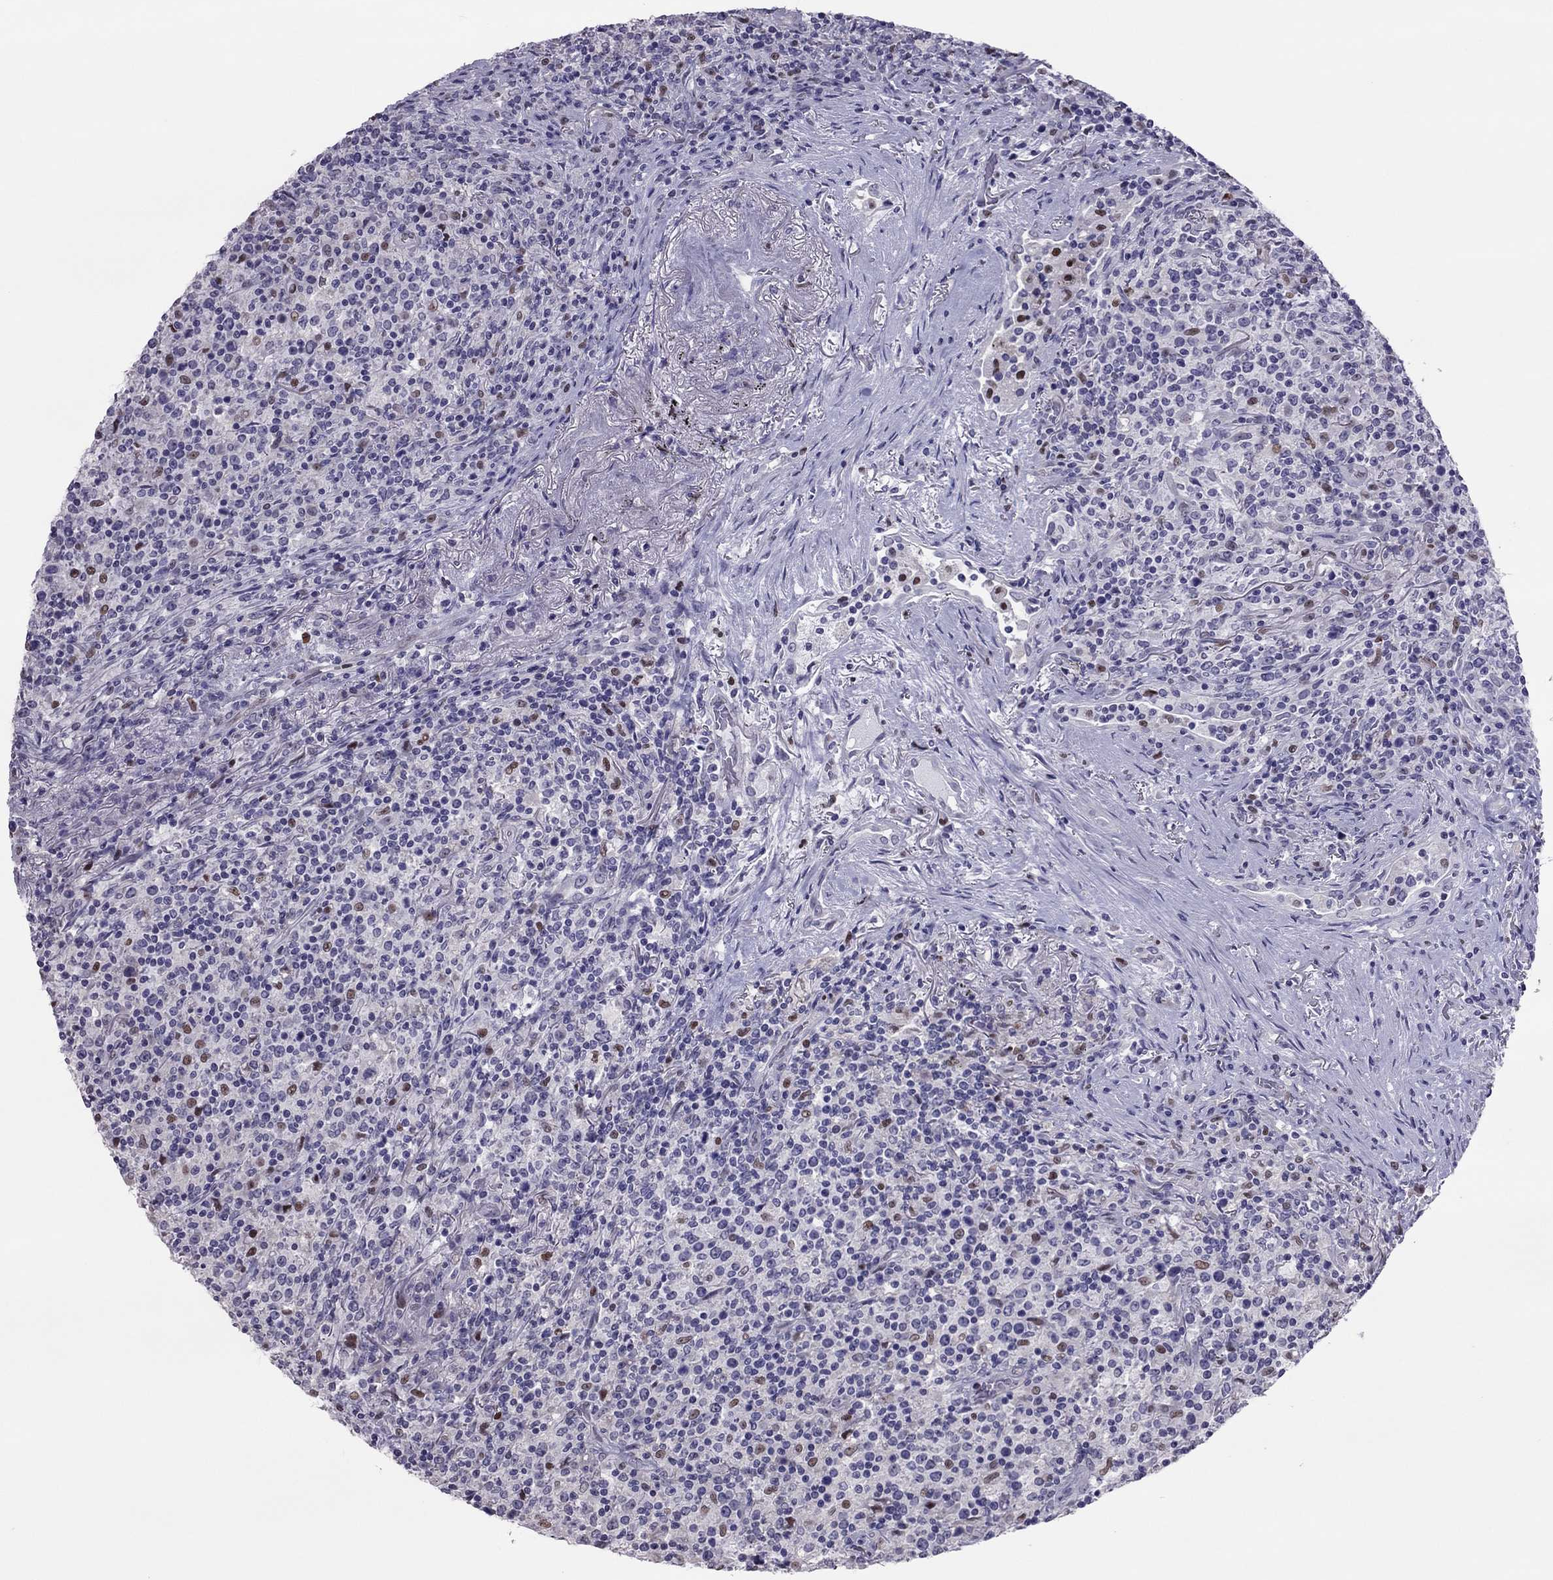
{"staining": {"intensity": "negative", "quantity": "none", "location": "none"}, "tissue": "lymphoma", "cell_type": "Tumor cells", "image_type": "cancer", "snomed": [{"axis": "morphology", "description": "Malignant lymphoma, non-Hodgkin's type, High grade"}, {"axis": "topography", "description": "Lung"}], "caption": "The histopathology image displays no staining of tumor cells in malignant lymphoma, non-Hodgkin's type (high-grade).", "gene": "SPINT3", "patient": {"sex": "male", "age": 79}}